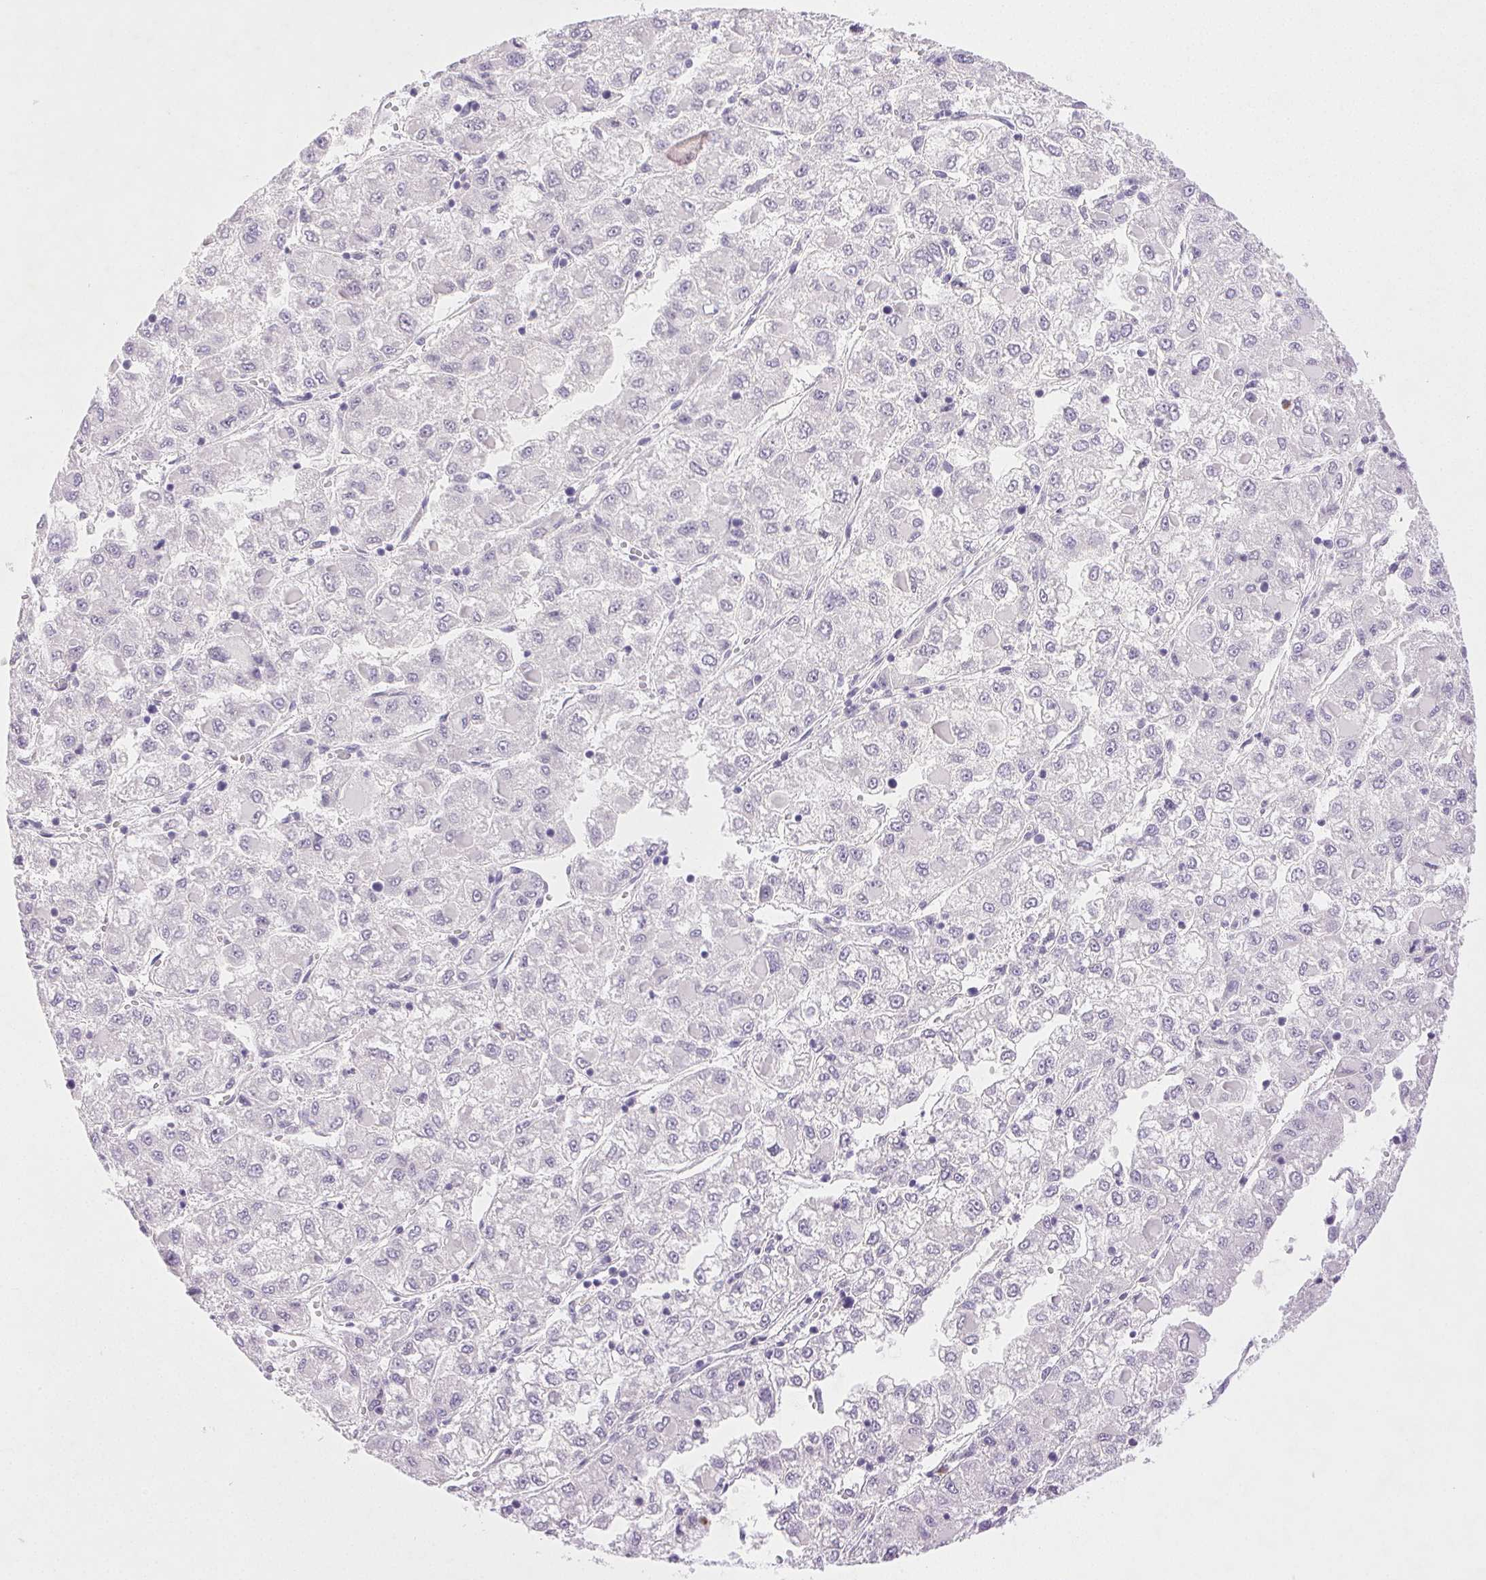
{"staining": {"intensity": "negative", "quantity": "none", "location": "none"}, "tissue": "liver cancer", "cell_type": "Tumor cells", "image_type": "cancer", "snomed": [{"axis": "morphology", "description": "Carcinoma, Hepatocellular, NOS"}, {"axis": "topography", "description": "Liver"}], "caption": "A high-resolution image shows IHC staining of liver hepatocellular carcinoma, which displays no significant expression in tumor cells.", "gene": "EMX2", "patient": {"sex": "male", "age": 40}}